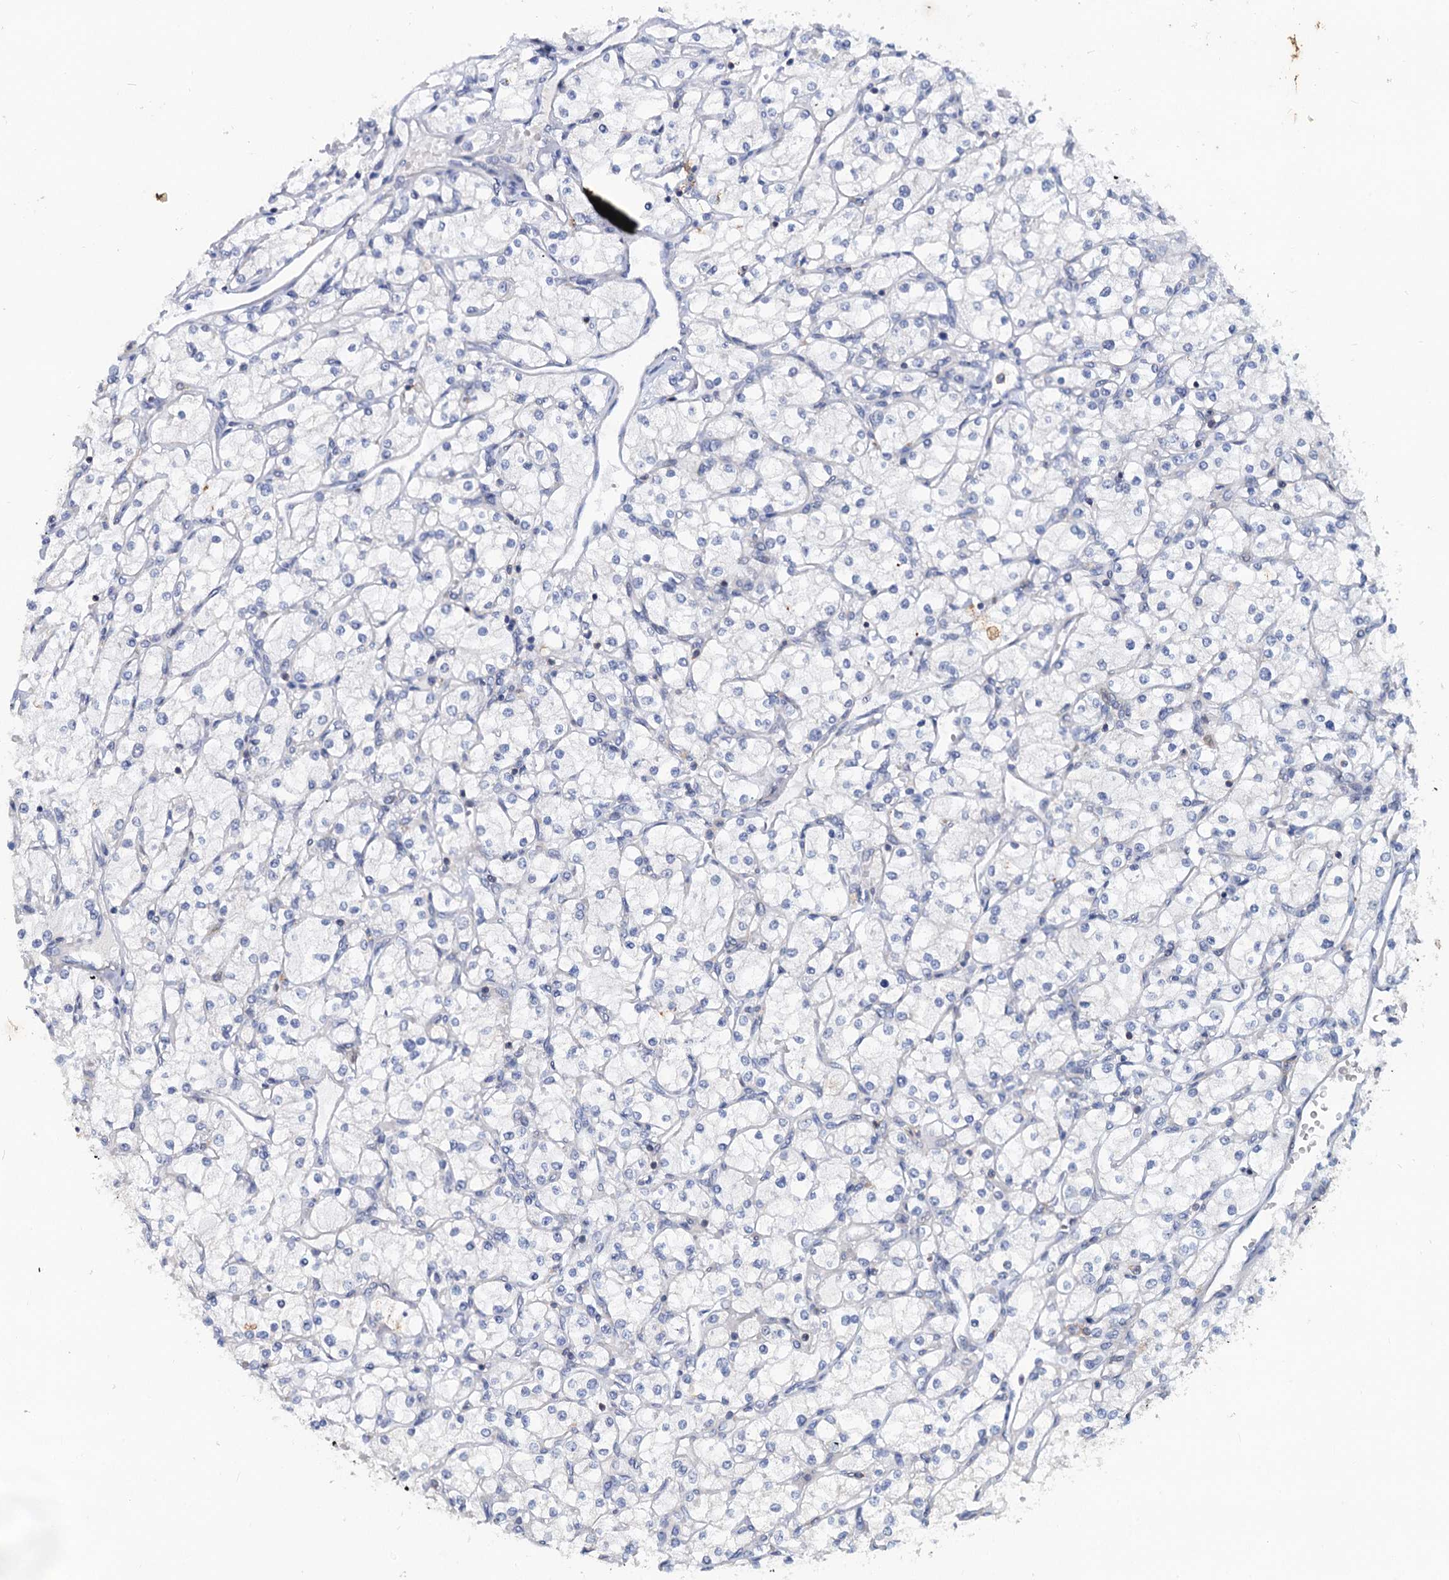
{"staining": {"intensity": "negative", "quantity": "none", "location": "none"}, "tissue": "renal cancer", "cell_type": "Tumor cells", "image_type": "cancer", "snomed": [{"axis": "morphology", "description": "Adenocarcinoma, NOS"}, {"axis": "topography", "description": "Kidney"}], "caption": "Immunohistochemistry micrograph of human renal cancer stained for a protein (brown), which shows no staining in tumor cells.", "gene": "LRCH4", "patient": {"sex": "male", "age": 80}}